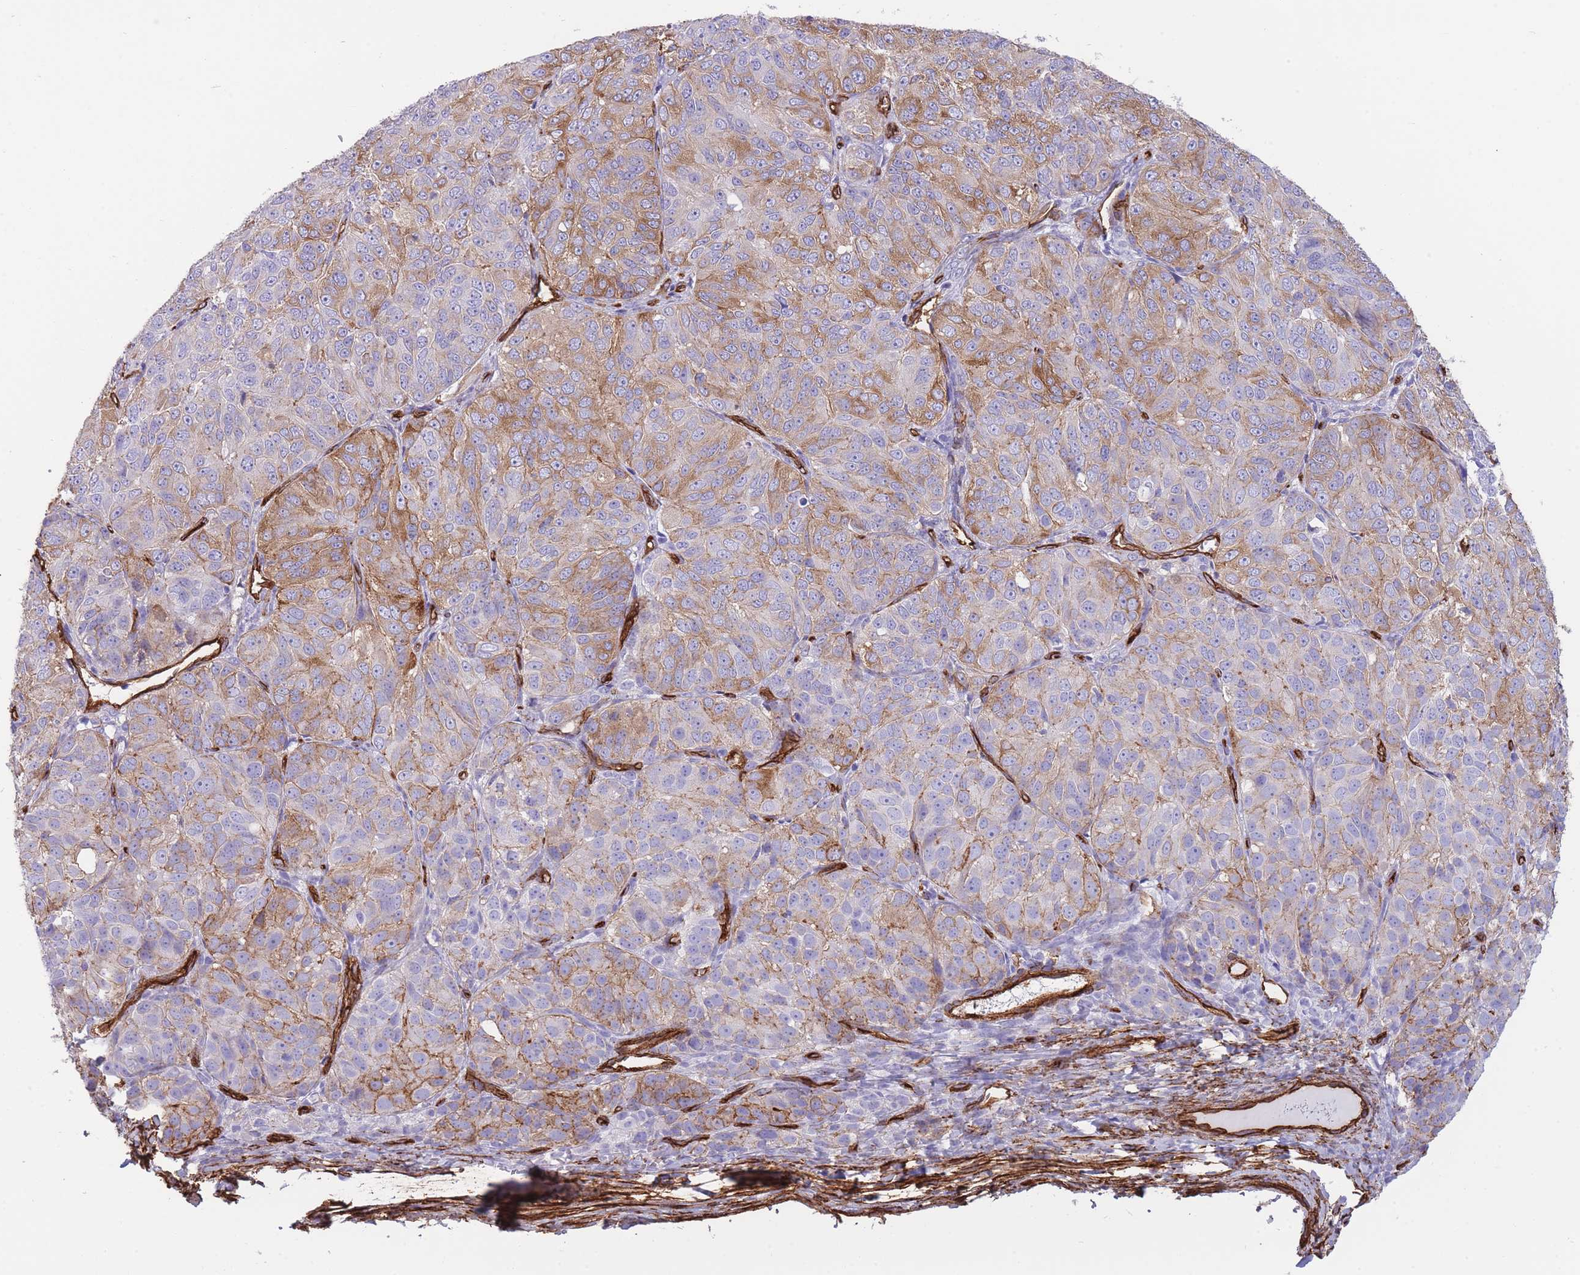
{"staining": {"intensity": "moderate", "quantity": "25%-75%", "location": "cytoplasmic/membranous"}, "tissue": "ovarian cancer", "cell_type": "Tumor cells", "image_type": "cancer", "snomed": [{"axis": "morphology", "description": "Carcinoma, endometroid"}, {"axis": "topography", "description": "Ovary"}], "caption": "Immunohistochemical staining of ovarian endometroid carcinoma exhibits medium levels of moderate cytoplasmic/membranous protein positivity in approximately 25%-75% of tumor cells.", "gene": "CAVIN1", "patient": {"sex": "female", "age": 51}}